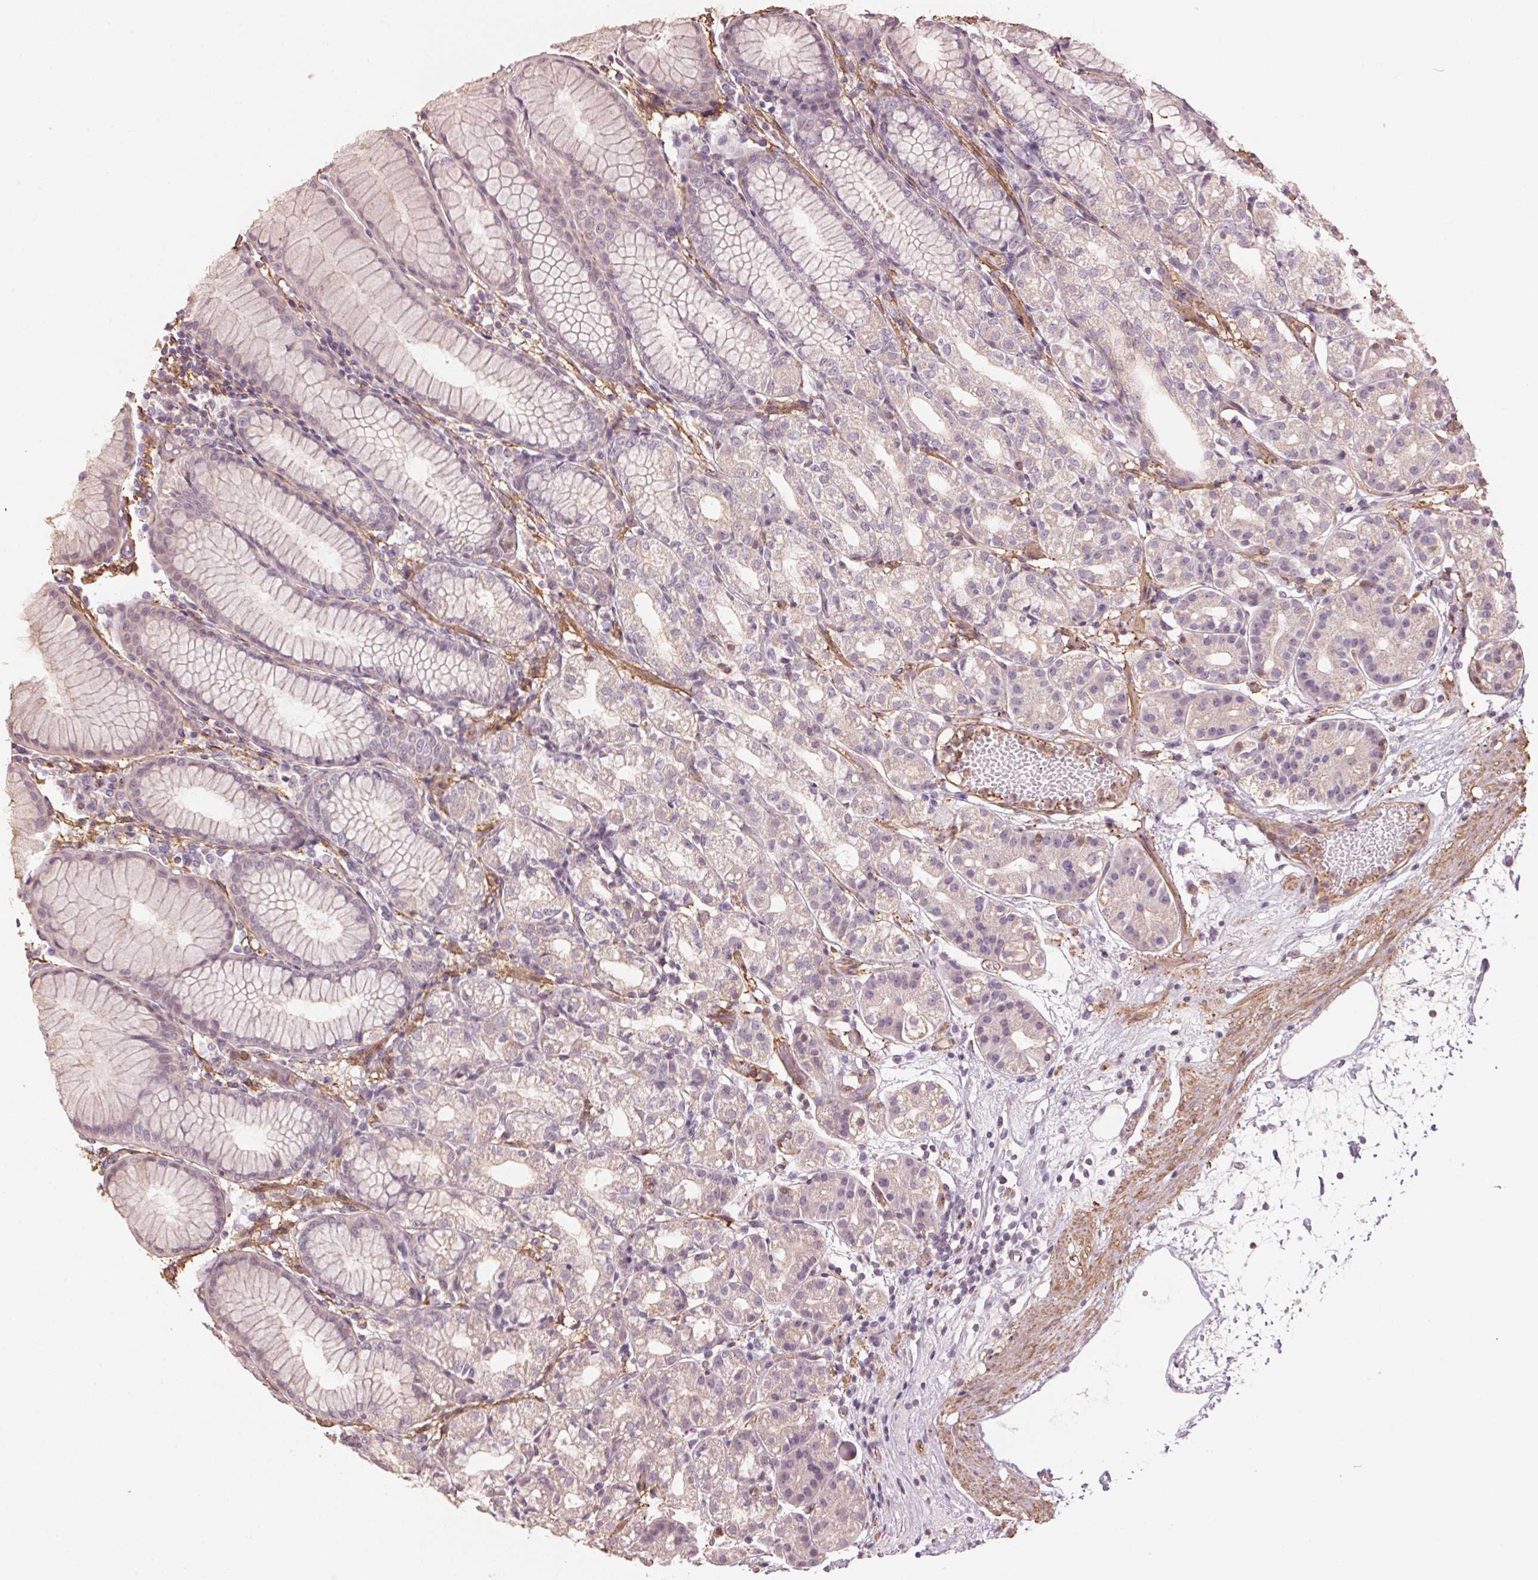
{"staining": {"intensity": "weak", "quantity": "25%-75%", "location": "cytoplasmic/membranous"}, "tissue": "stomach", "cell_type": "Glandular cells", "image_type": "normal", "snomed": [{"axis": "morphology", "description": "Normal tissue, NOS"}, {"axis": "topography", "description": "Stomach"}], "caption": "Brown immunohistochemical staining in unremarkable human stomach displays weak cytoplasmic/membranous staining in about 25%-75% of glandular cells.", "gene": "QDPR", "patient": {"sex": "female", "age": 57}}